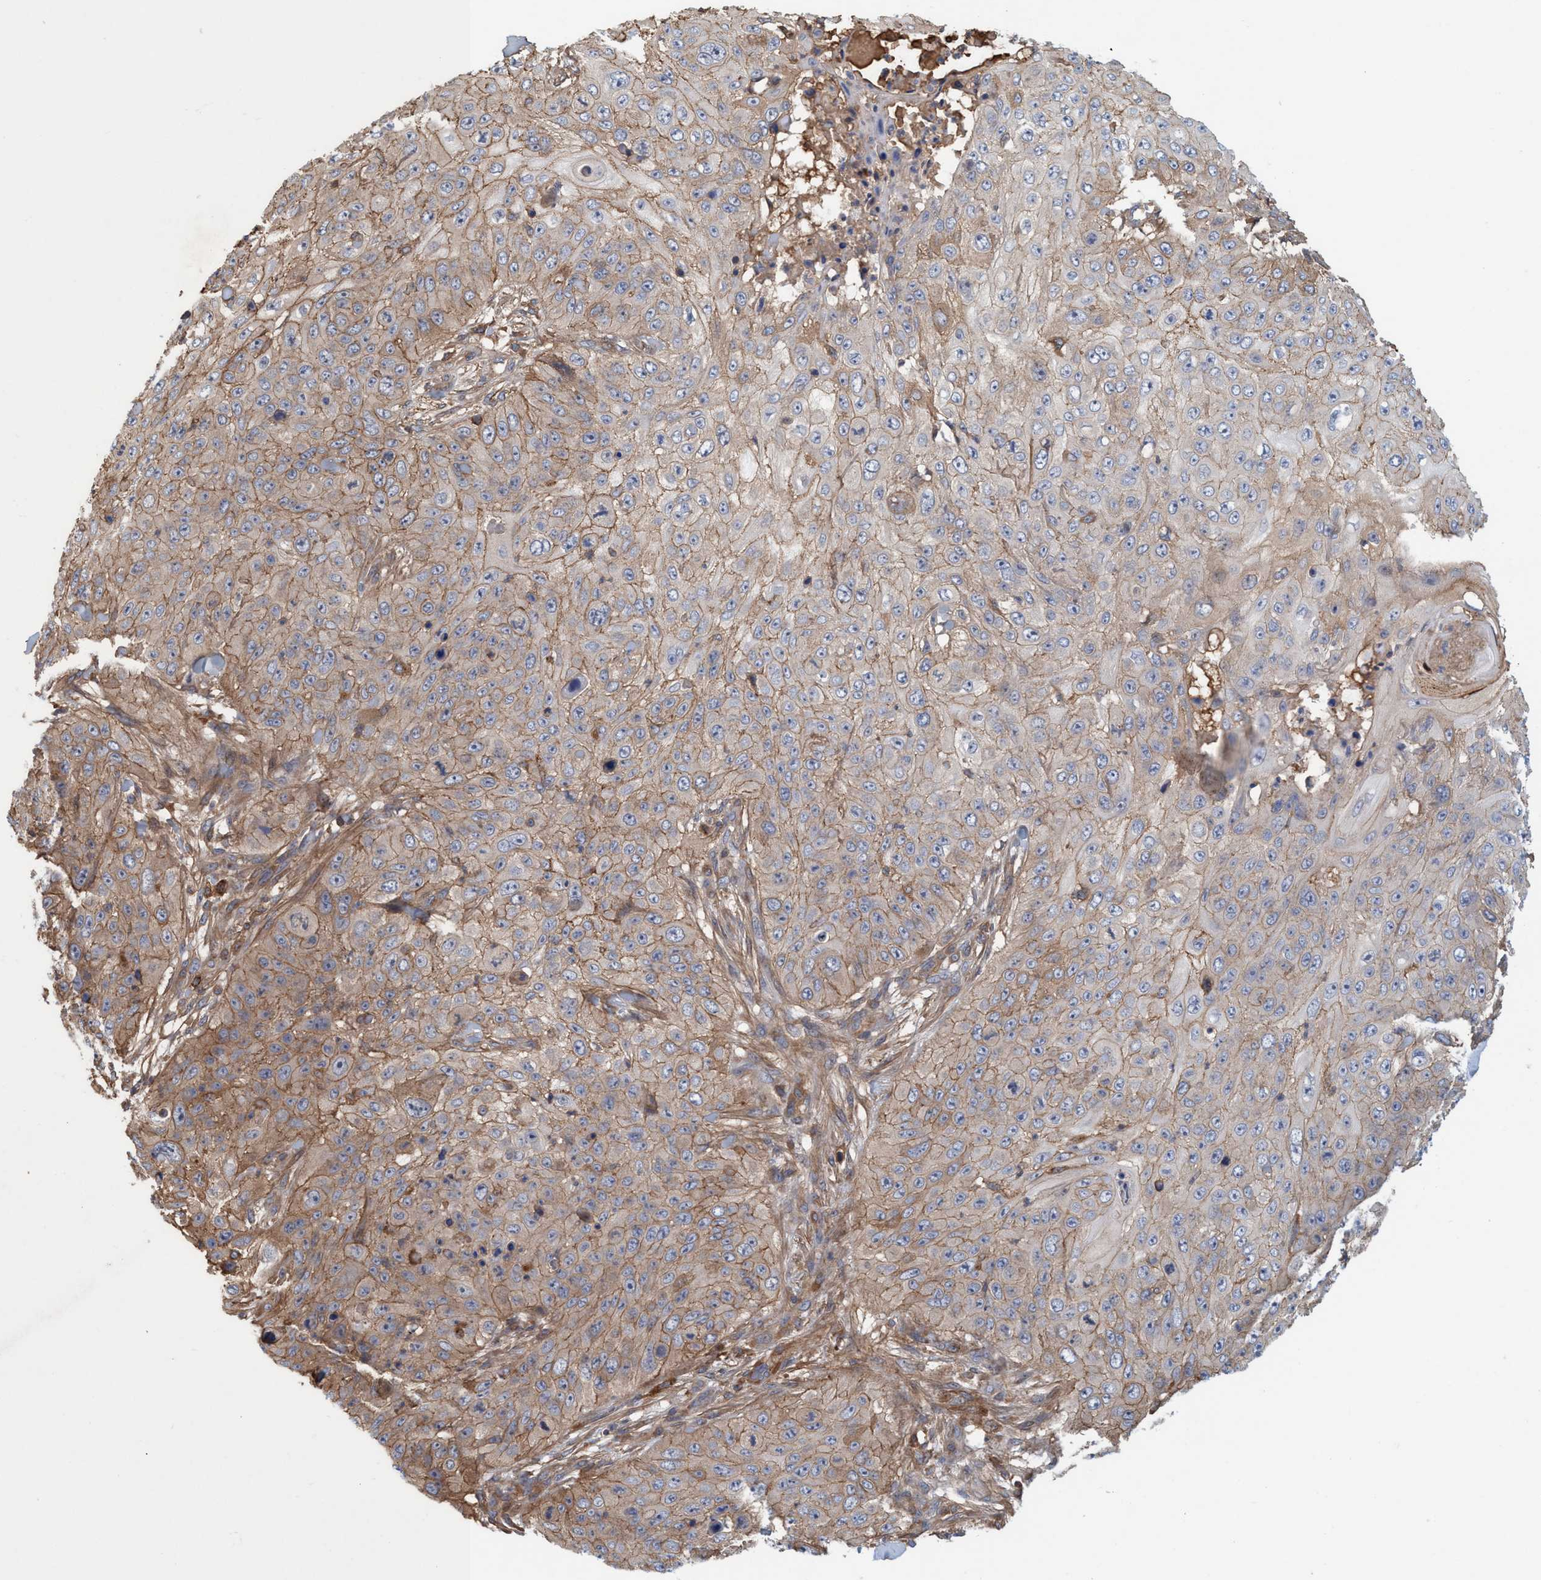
{"staining": {"intensity": "weak", "quantity": ">75%", "location": "cytoplasmic/membranous"}, "tissue": "skin cancer", "cell_type": "Tumor cells", "image_type": "cancer", "snomed": [{"axis": "morphology", "description": "Squamous cell carcinoma, NOS"}, {"axis": "topography", "description": "Skin"}], "caption": "About >75% of tumor cells in human skin cancer (squamous cell carcinoma) show weak cytoplasmic/membranous protein staining as visualized by brown immunohistochemical staining.", "gene": "SPECC1", "patient": {"sex": "female", "age": 80}}